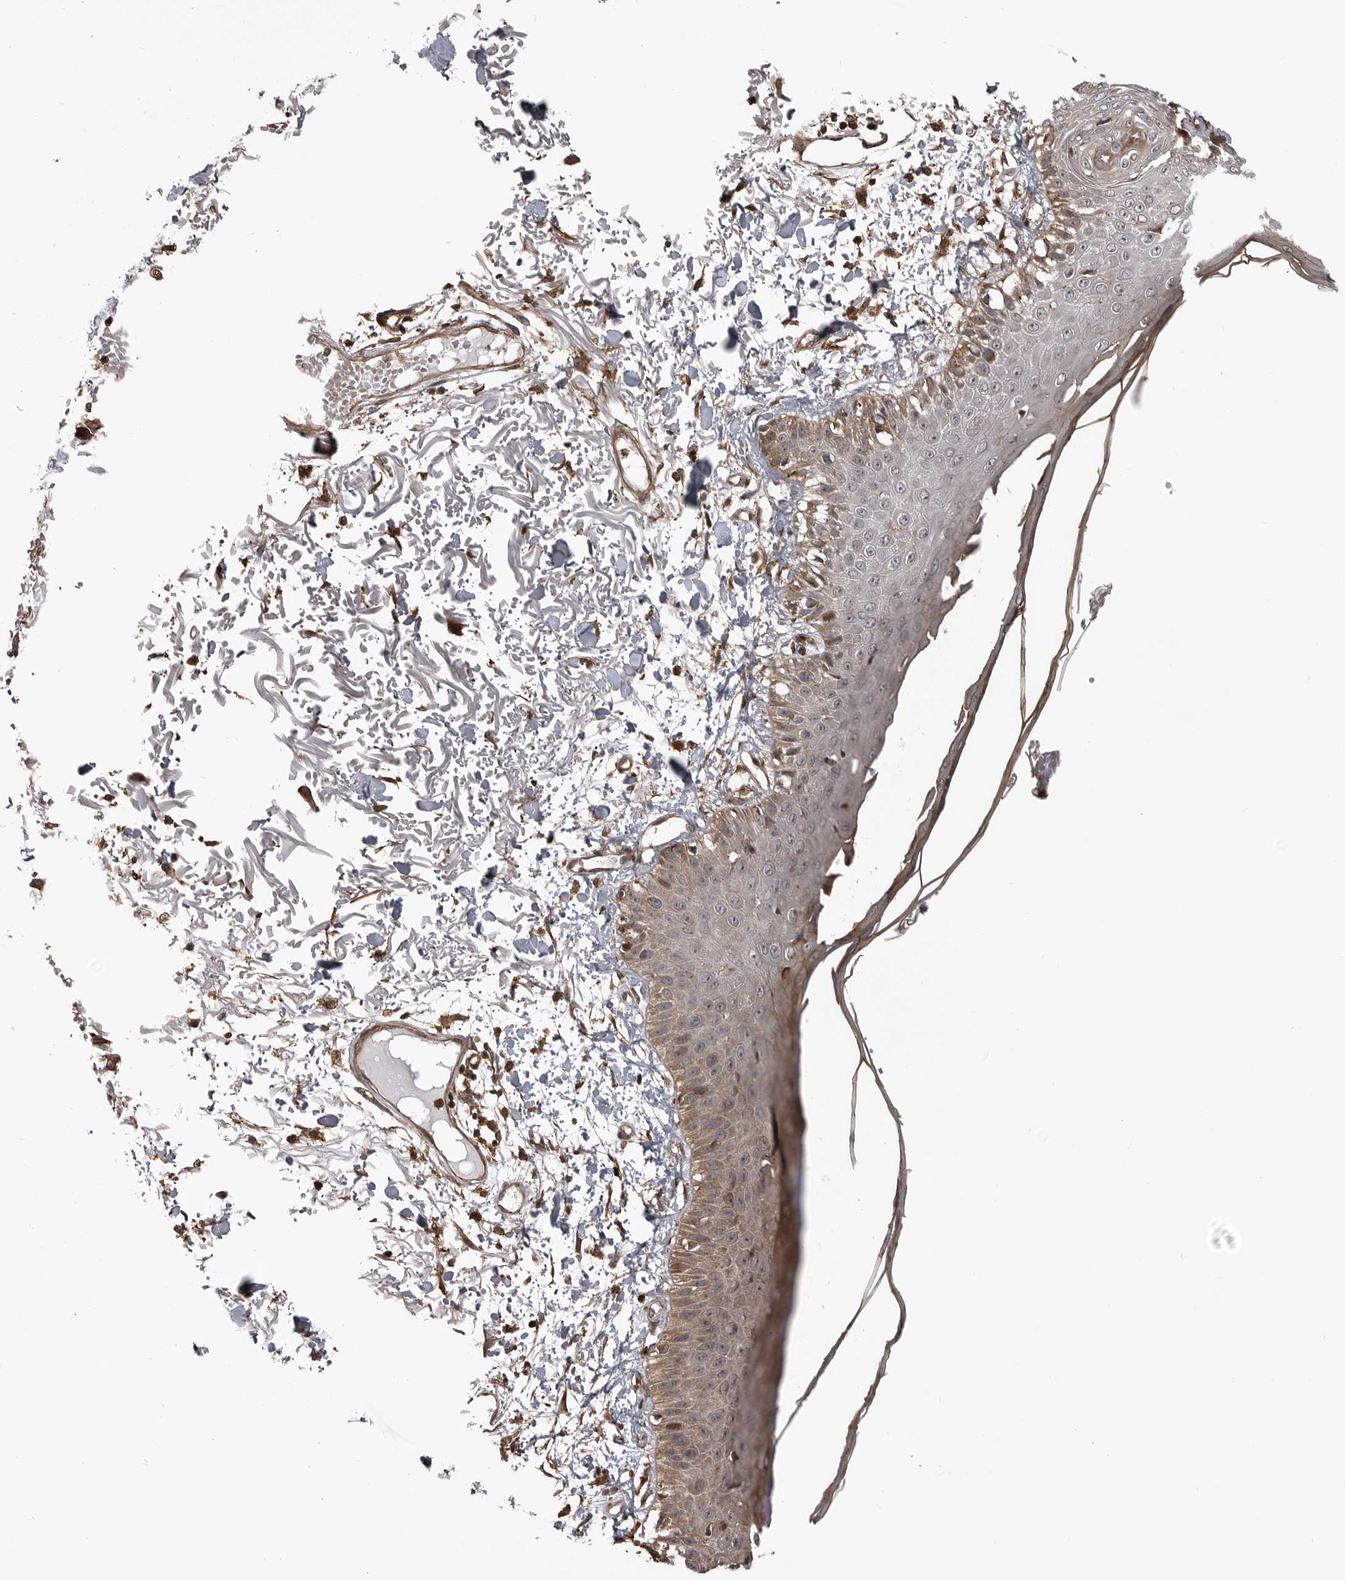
{"staining": {"intensity": "strong", "quantity": ">75%", "location": "cytoplasmic/membranous"}, "tissue": "skin", "cell_type": "Fibroblasts", "image_type": "normal", "snomed": [{"axis": "morphology", "description": "Normal tissue, NOS"}, {"axis": "morphology", "description": "Squamous cell carcinoma, NOS"}, {"axis": "topography", "description": "Skin"}, {"axis": "topography", "description": "Peripheral nerve tissue"}], "caption": "Immunohistochemistry micrograph of unremarkable human skin stained for a protein (brown), which displays high levels of strong cytoplasmic/membranous staining in approximately >75% of fibroblasts.", "gene": "ZNRF1", "patient": {"sex": "male", "age": 83}}